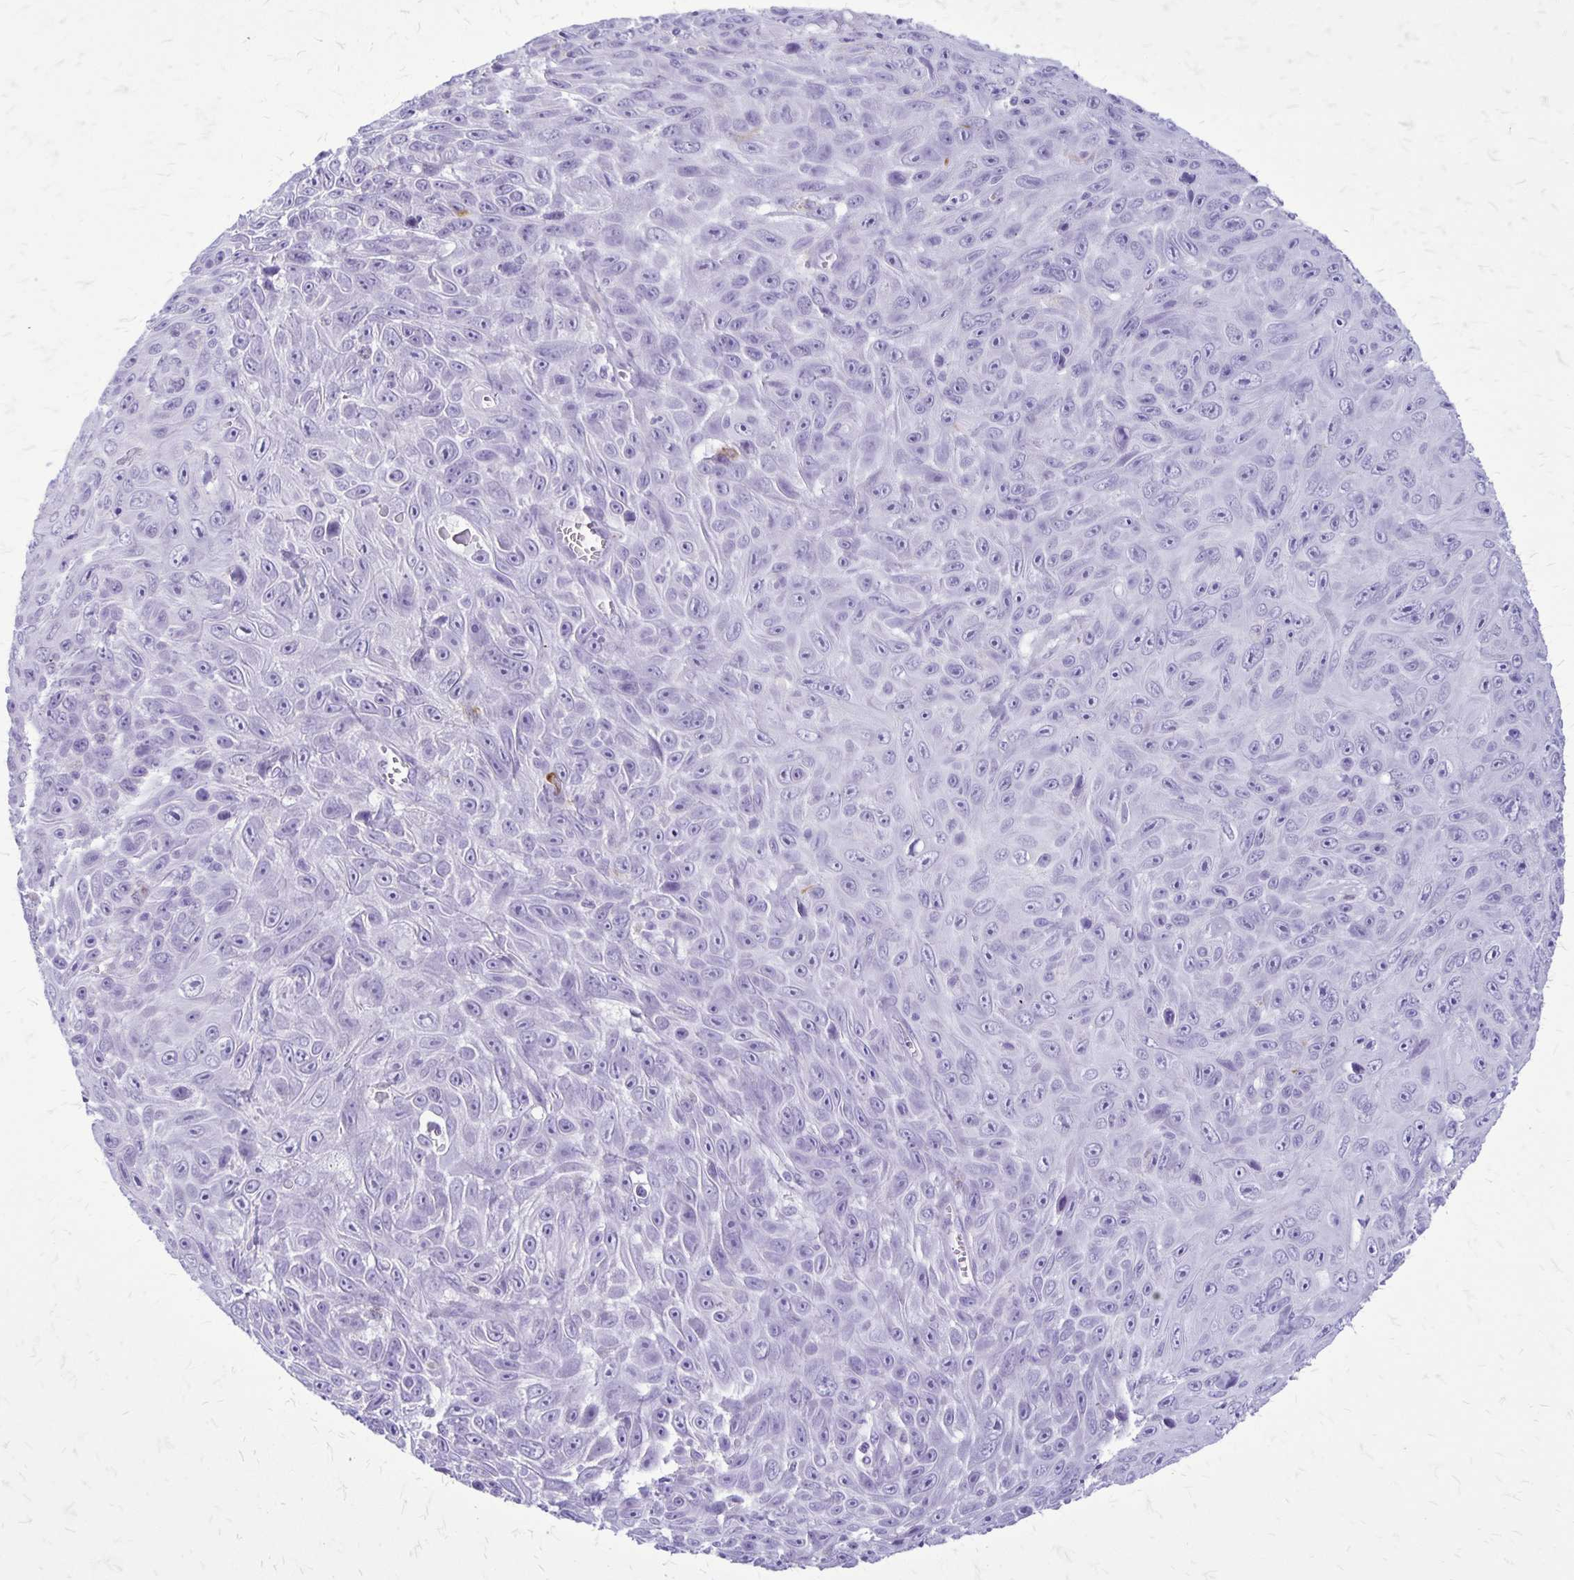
{"staining": {"intensity": "negative", "quantity": "none", "location": "none"}, "tissue": "skin cancer", "cell_type": "Tumor cells", "image_type": "cancer", "snomed": [{"axis": "morphology", "description": "Squamous cell carcinoma, NOS"}, {"axis": "topography", "description": "Skin"}], "caption": "There is no significant staining in tumor cells of skin cancer (squamous cell carcinoma).", "gene": "RTN1", "patient": {"sex": "male", "age": 82}}